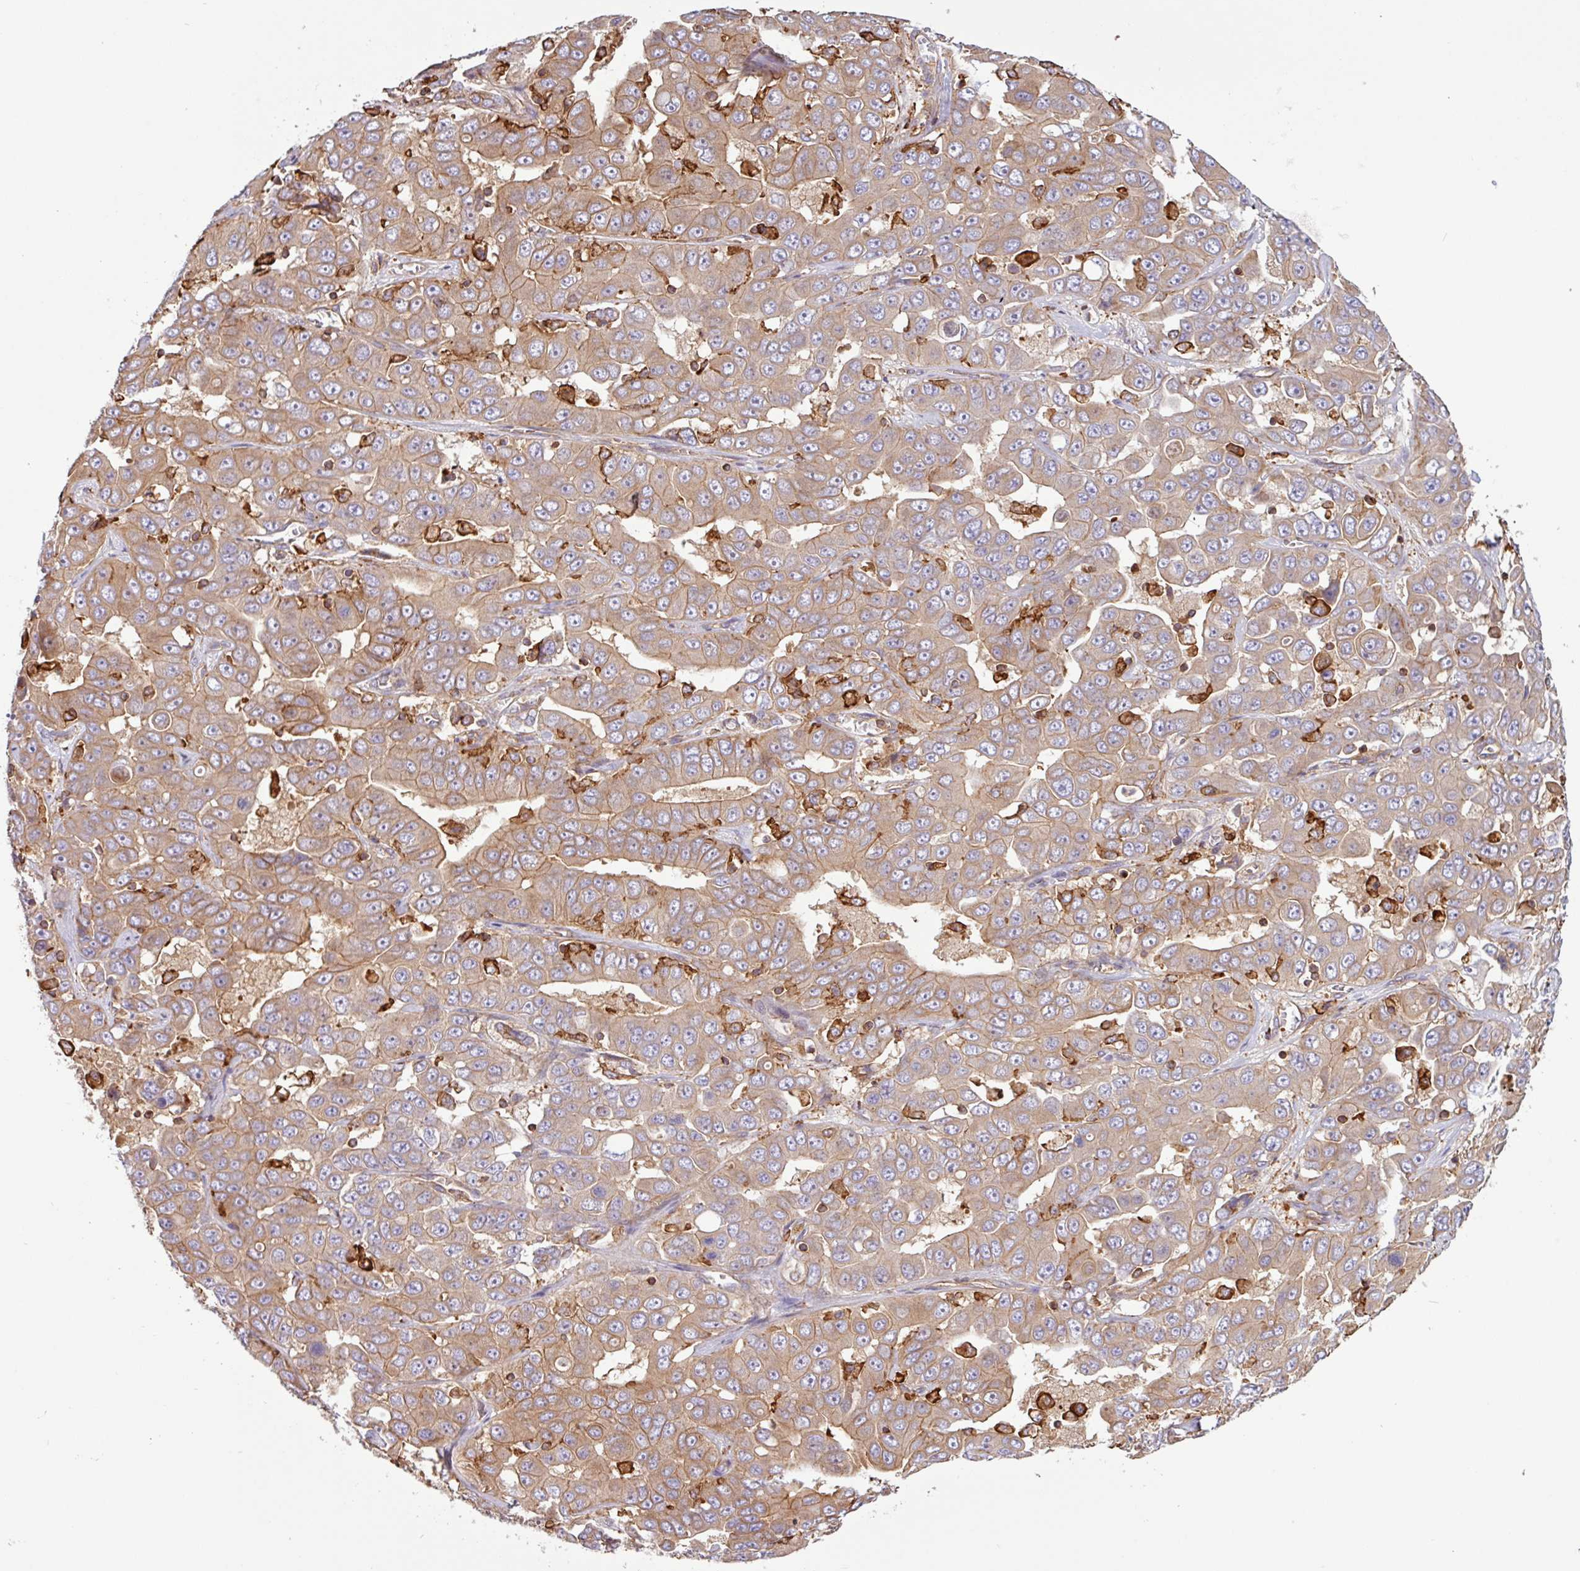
{"staining": {"intensity": "moderate", "quantity": "25%-75%", "location": "cytoplasmic/membranous"}, "tissue": "liver cancer", "cell_type": "Tumor cells", "image_type": "cancer", "snomed": [{"axis": "morphology", "description": "Cholangiocarcinoma"}, {"axis": "topography", "description": "Liver"}], "caption": "An image of cholangiocarcinoma (liver) stained for a protein demonstrates moderate cytoplasmic/membranous brown staining in tumor cells.", "gene": "ACTR3", "patient": {"sex": "female", "age": 52}}